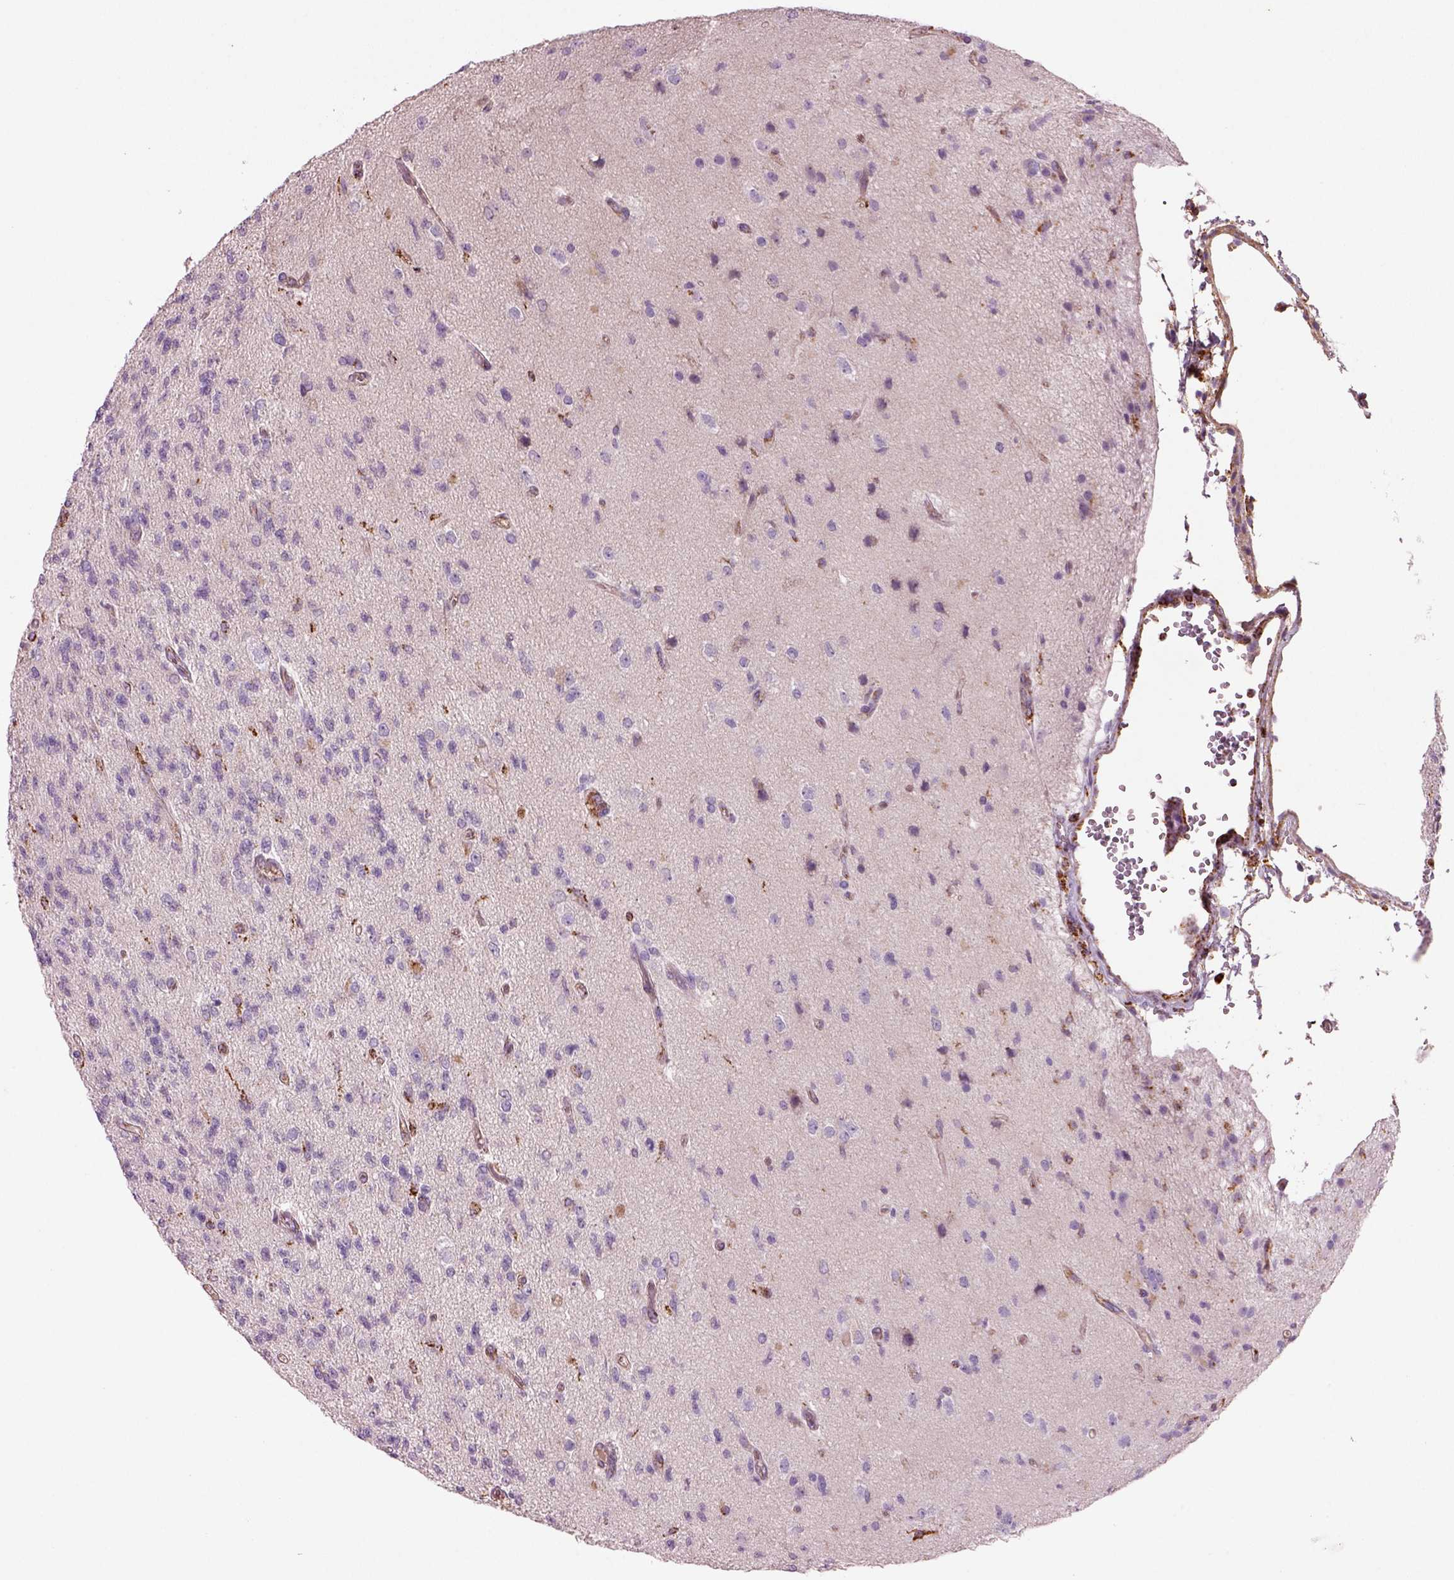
{"staining": {"intensity": "negative", "quantity": "none", "location": "none"}, "tissue": "glioma", "cell_type": "Tumor cells", "image_type": "cancer", "snomed": [{"axis": "morphology", "description": "Glioma, malignant, High grade"}, {"axis": "topography", "description": "Brain"}], "caption": "Tumor cells are negative for brown protein staining in malignant glioma (high-grade).", "gene": "SLC25A24", "patient": {"sex": "male", "age": 56}}